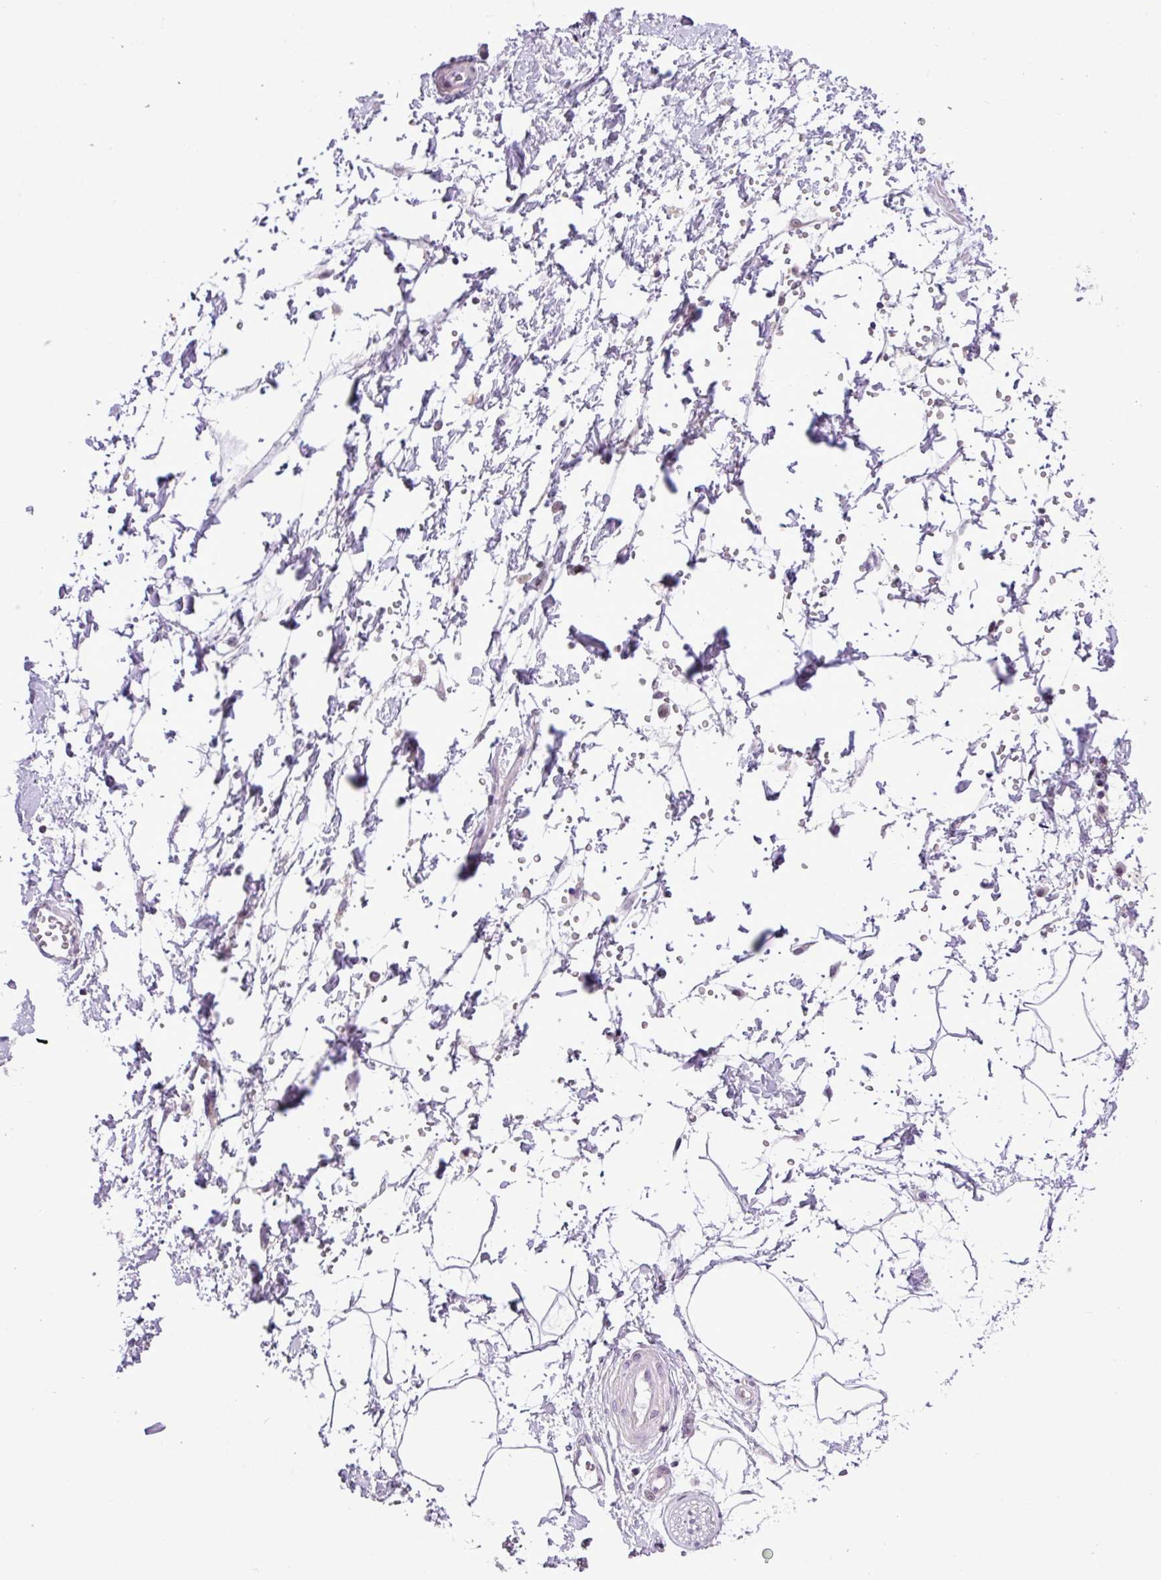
{"staining": {"intensity": "negative", "quantity": "none", "location": "none"}, "tissue": "adipose tissue", "cell_type": "Adipocytes", "image_type": "normal", "snomed": [{"axis": "morphology", "description": "Normal tissue, NOS"}, {"axis": "topography", "description": "Prostate"}, {"axis": "topography", "description": "Peripheral nerve tissue"}], "caption": "Adipose tissue stained for a protein using immunohistochemistry (IHC) shows no staining adipocytes.", "gene": "ZNF354A", "patient": {"sex": "male", "age": 55}}